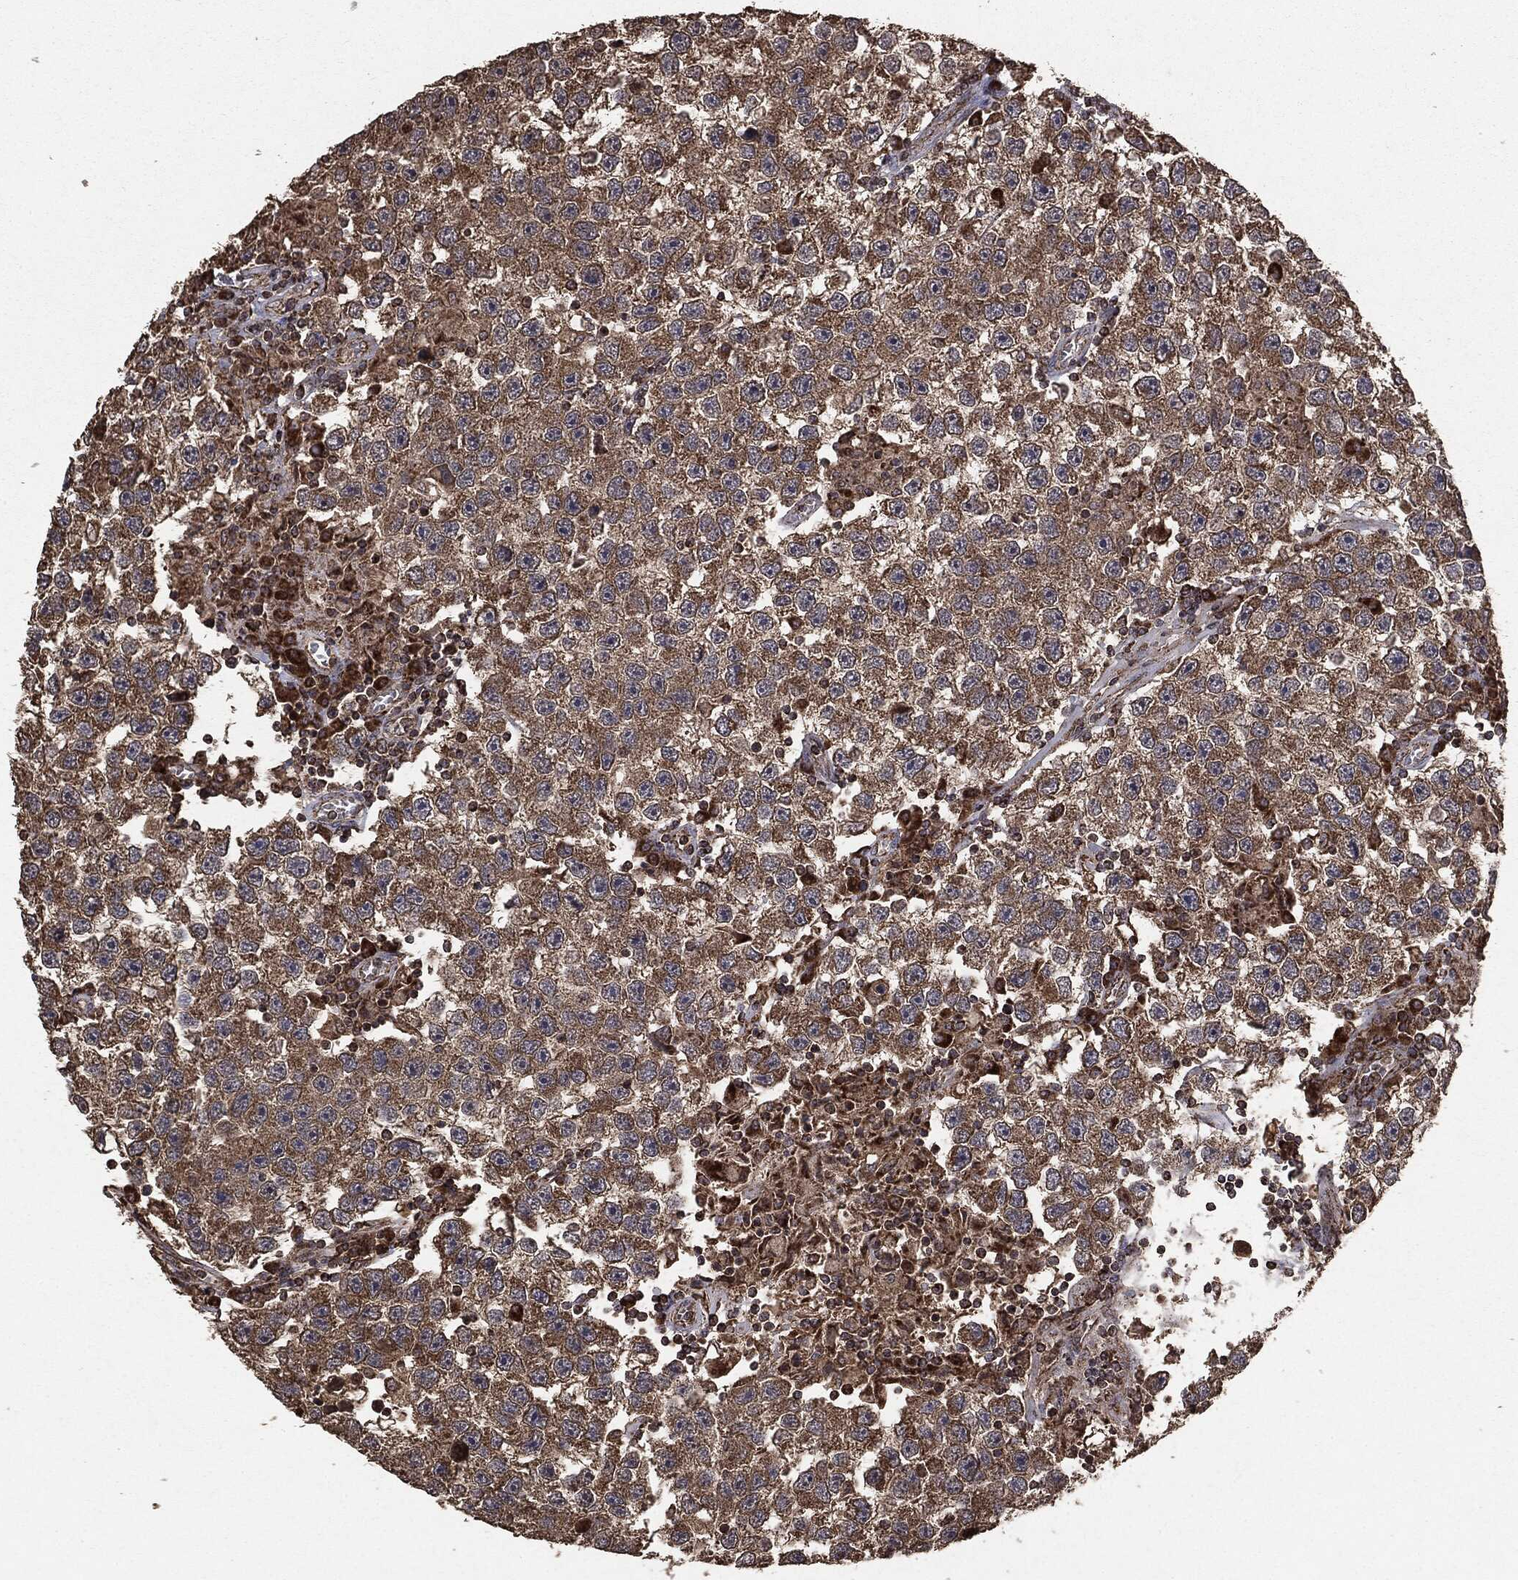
{"staining": {"intensity": "moderate", "quantity": ">75%", "location": "cytoplasmic/membranous"}, "tissue": "testis cancer", "cell_type": "Tumor cells", "image_type": "cancer", "snomed": [{"axis": "morphology", "description": "Seminoma, NOS"}, {"axis": "topography", "description": "Testis"}], "caption": "This image exhibits immunohistochemistry staining of testis seminoma, with medium moderate cytoplasmic/membranous positivity in about >75% of tumor cells.", "gene": "MTOR", "patient": {"sex": "male", "age": 26}}